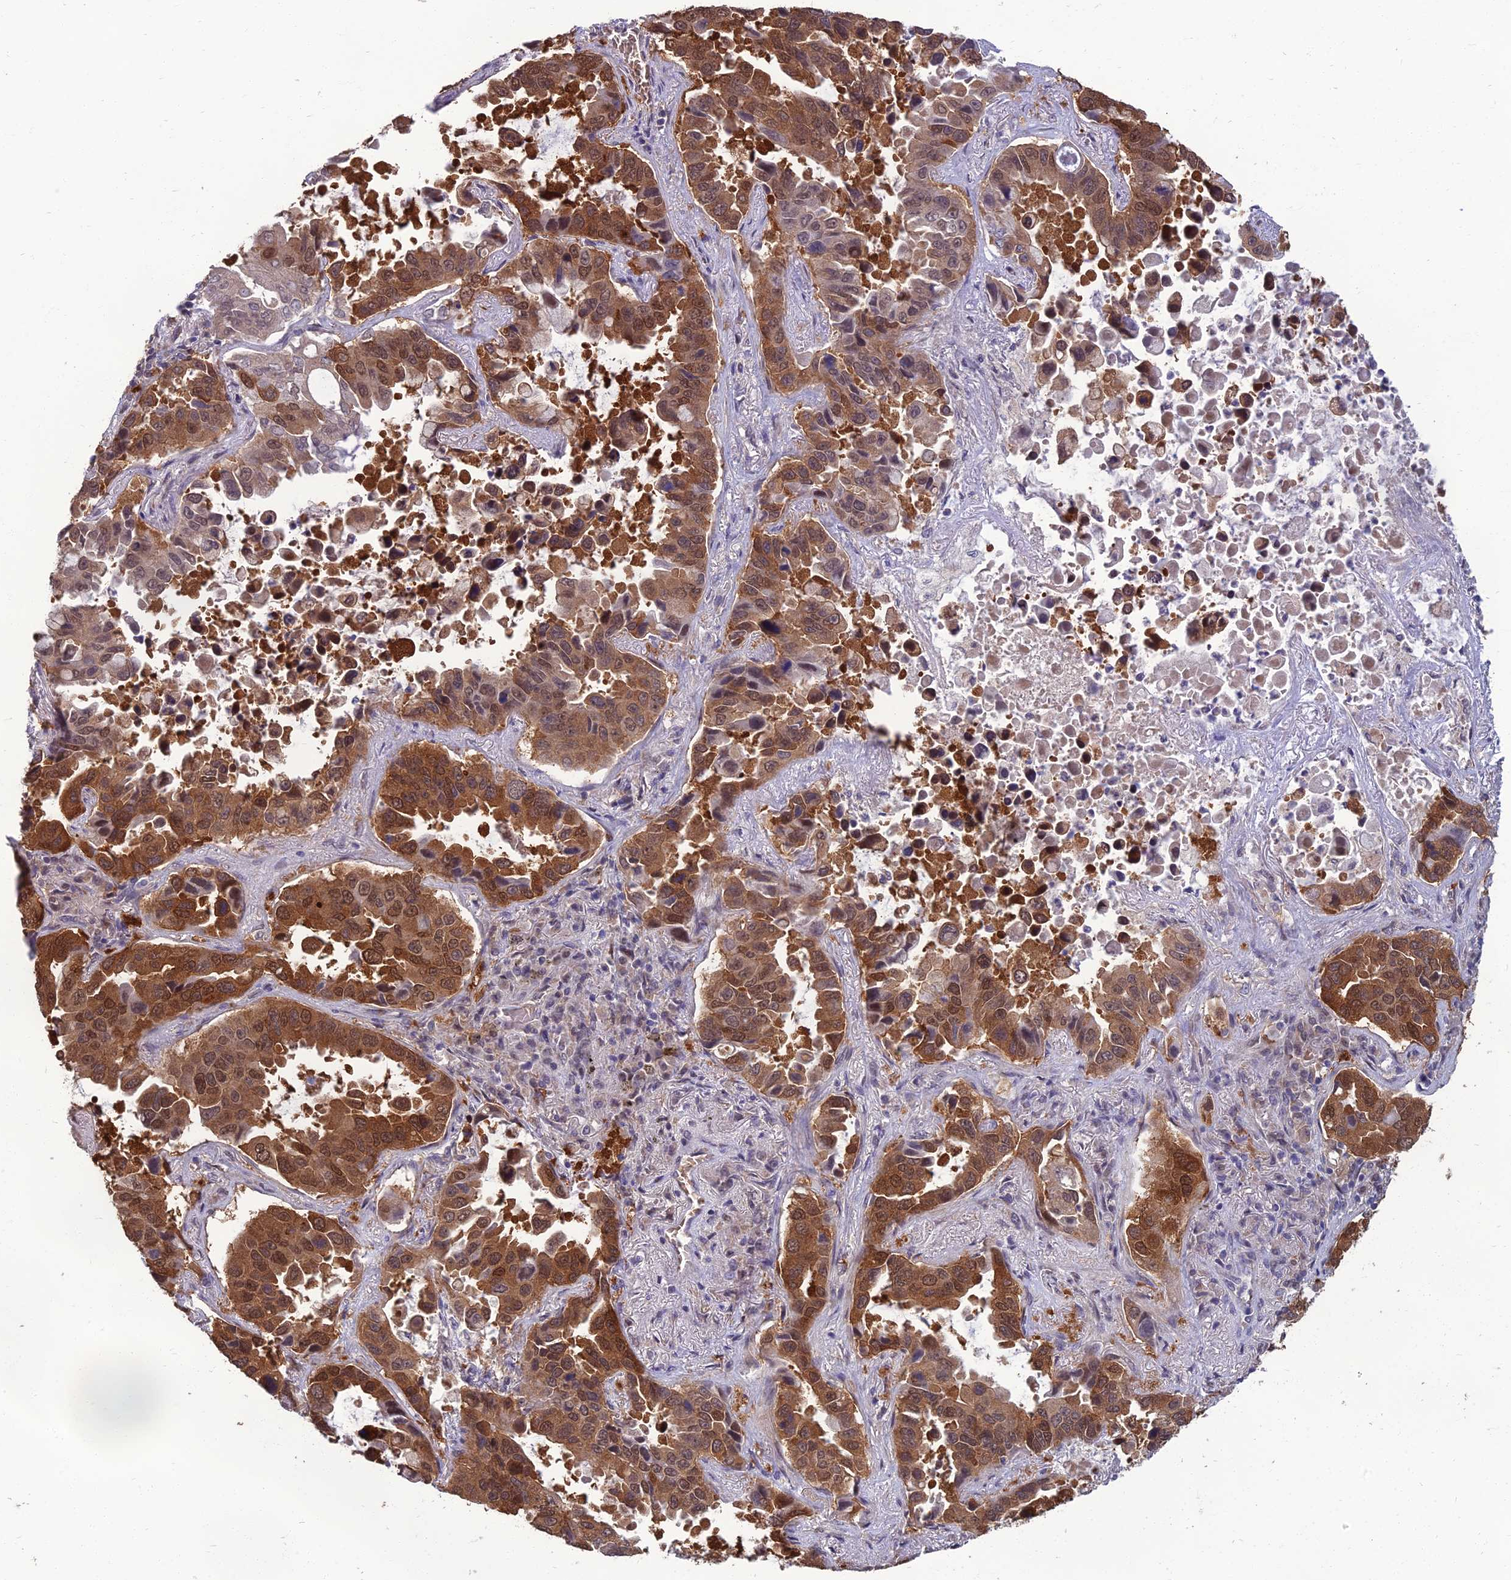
{"staining": {"intensity": "moderate", "quantity": ">75%", "location": "cytoplasmic/membranous,nuclear"}, "tissue": "lung cancer", "cell_type": "Tumor cells", "image_type": "cancer", "snomed": [{"axis": "morphology", "description": "Adenocarcinoma, NOS"}, {"axis": "topography", "description": "Lung"}], "caption": "A micrograph showing moderate cytoplasmic/membranous and nuclear staining in about >75% of tumor cells in lung cancer, as visualized by brown immunohistochemical staining.", "gene": "NR4A3", "patient": {"sex": "male", "age": 64}}